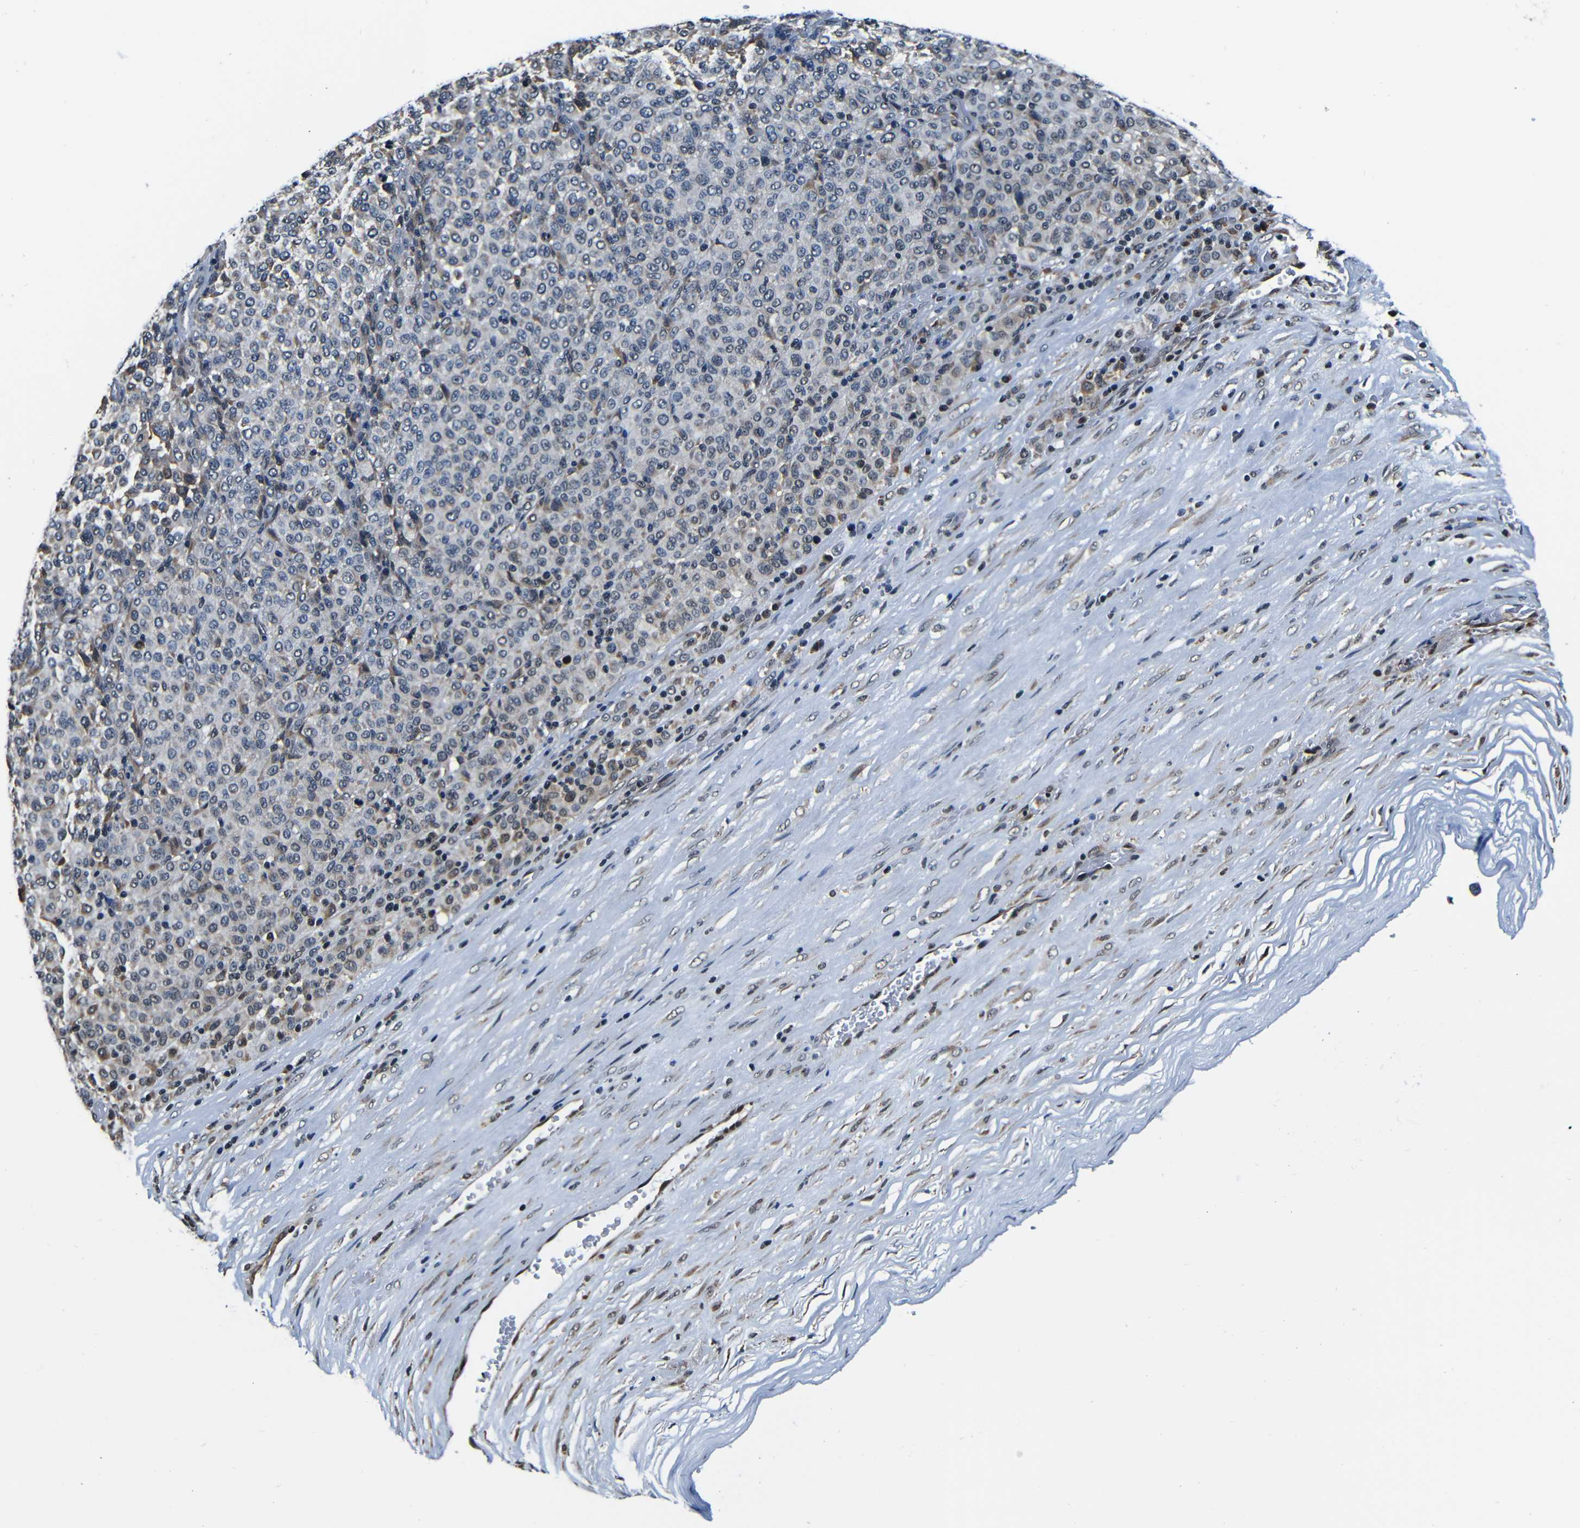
{"staining": {"intensity": "weak", "quantity": "<25%", "location": "cytoplasmic/membranous"}, "tissue": "melanoma", "cell_type": "Tumor cells", "image_type": "cancer", "snomed": [{"axis": "morphology", "description": "Malignant melanoma, Metastatic site"}, {"axis": "topography", "description": "Pancreas"}], "caption": "Malignant melanoma (metastatic site) was stained to show a protein in brown. There is no significant positivity in tumor cells.", "gene": "NCBP3", "patient": {"sex": "female", "age": 30}}